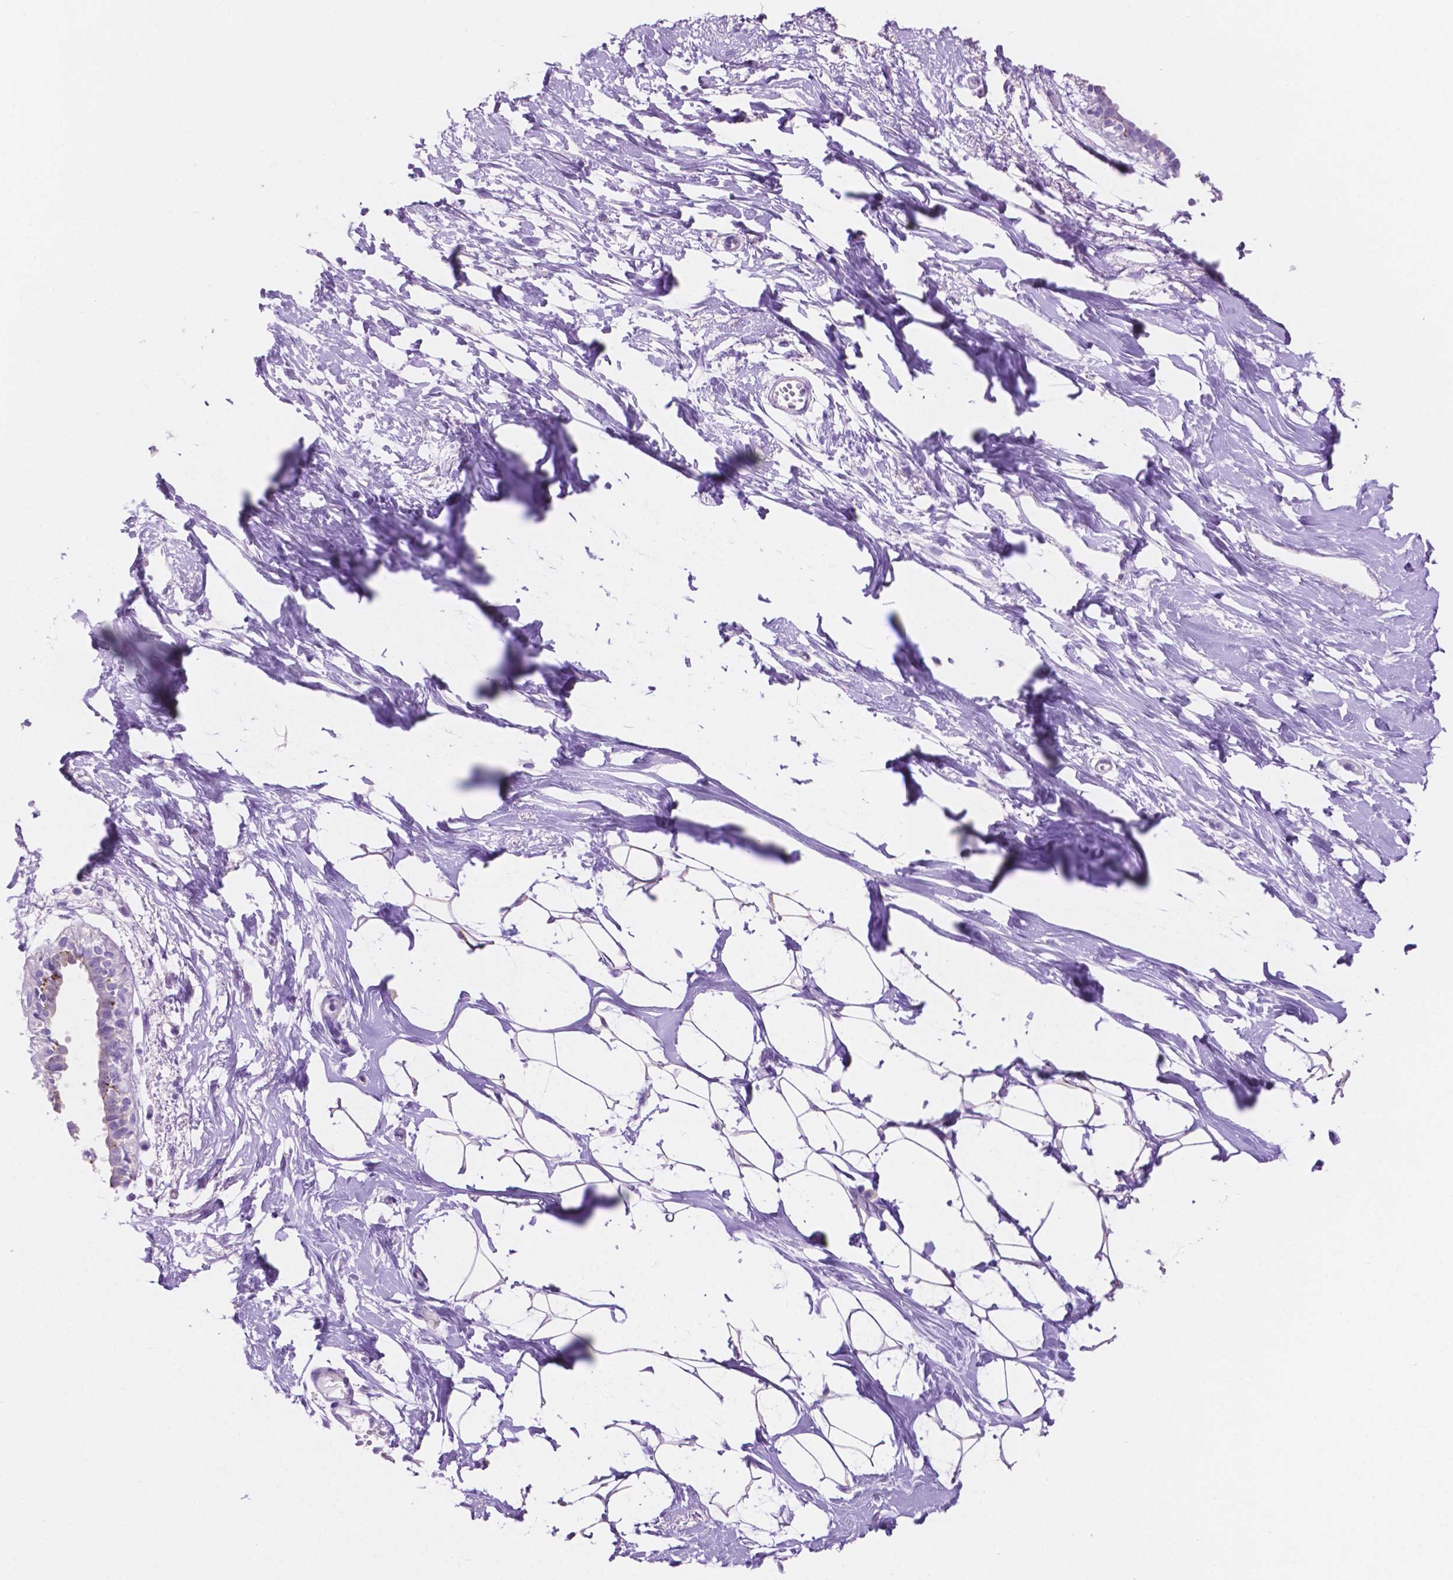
{"staining": {"intensity": "negative", "quantity": "none", "location": "none"}, "tissue": "breast", "cell_type": "Adipocytes", "image_type": "normal", "snomed": [{"axis": "morphology", "description": "Normal tissue, NOS"}, {"axis": "topography", "description": "Breast"}], "caption": "The IHC photomicrograph has no significant positivity in adipocytes of breast.", "gene": "IGFN1", "patient": {"sex": "female", "age": 49}}